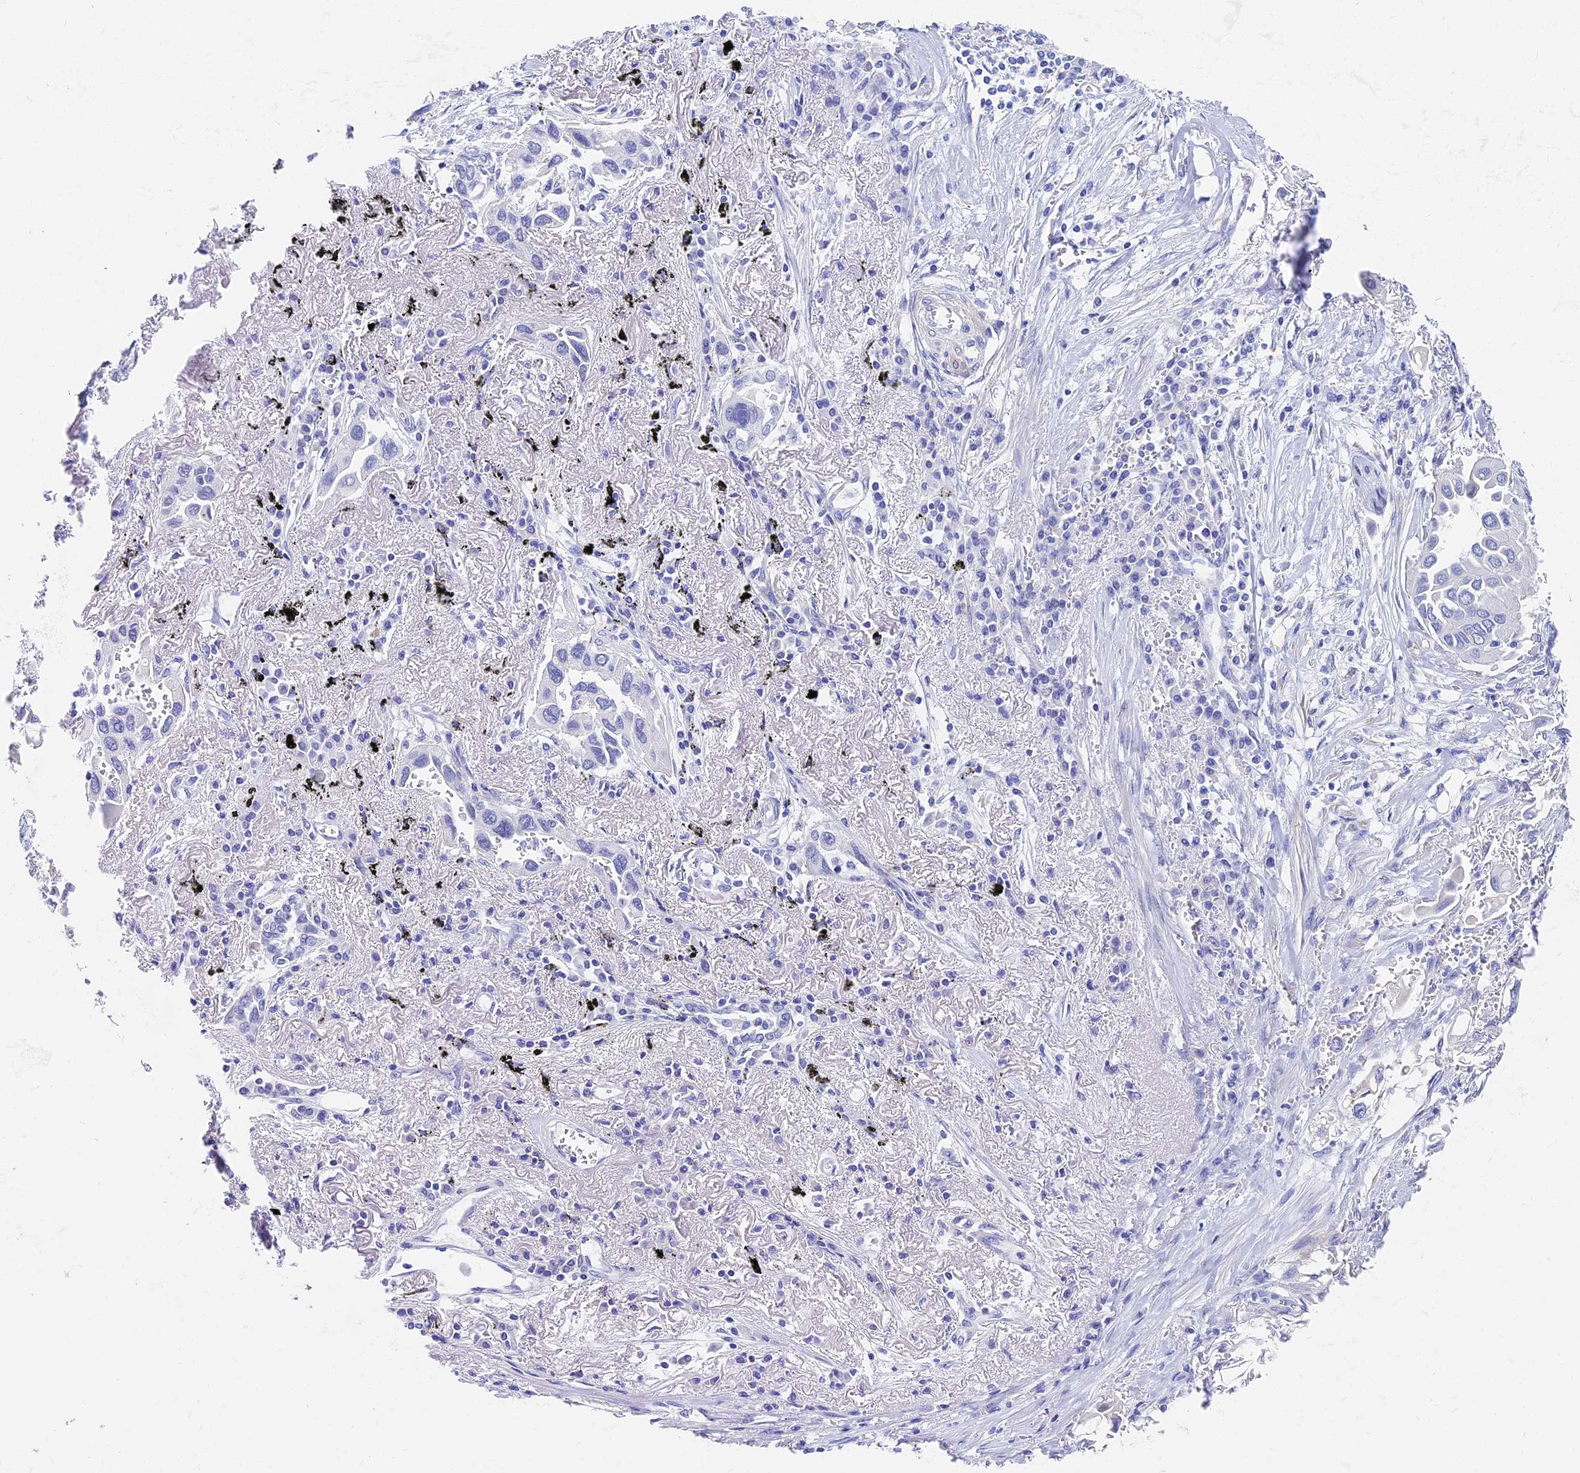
{"staining": {"intensity": "negative", "quantity": "none", "location": "none"}, "tissue": "lung cancer", "cell_type": "Tumor cells", "image_type": "cancer", "snomed": [{"axis": "morphology", "description": "Adenocarcinoma, NOS"}, {"axis": "topography", "description": "Lung"}], "caption": "This image is of adenocarcinoma (lung) stained with IHC to label a protein in brown with the nuclei are counter-stained blue. There is no positivity in tumor cells.", "gene": "VPS33B", "patient": {"sex": "female", "age": 76}}